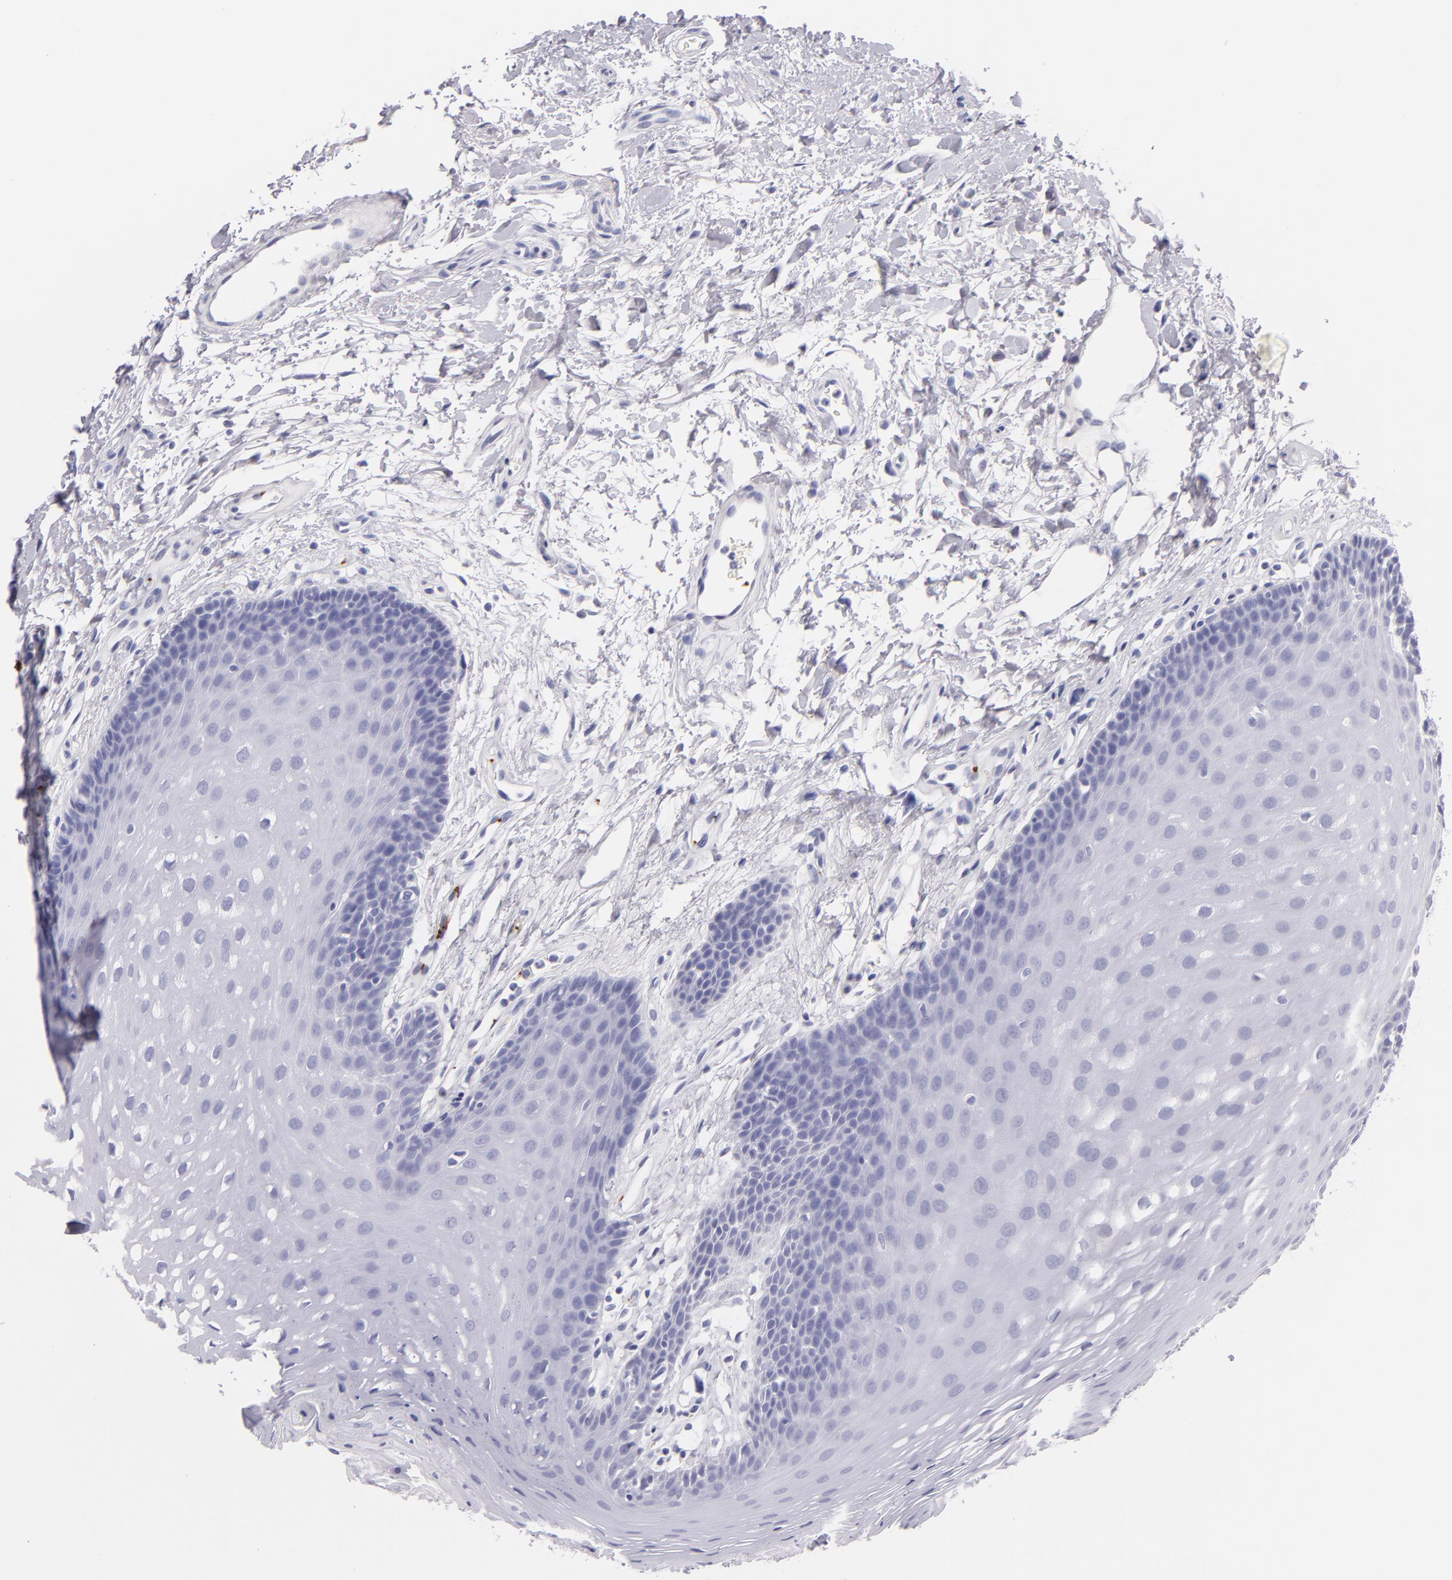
{"staining": {"intensity": "negative", "quantity": "none", "location": "none"}, "tissue": "oral mucosa", "cell_type": "Squamous epithelial cells", "image_type": "normal", "snomed": [{"axis": "morphology", "description": "Normal tissue, NOS"}, {"axis": "topography", "description": "Oral tissue"}], "caption": "This histopathology image is of benign oral mucosa stained with immunohistochemistry (IHC) to label a protein in brown with the nuclei are counter-stained blue. There is no positivity in squamous epithelial cells. (DAB (3,3'-diaminobenzidine) immunohistochemistry with hematoxylin counter stain).", "gene": "GP1BA", "patient": {"sex": "male", "age": 62}}